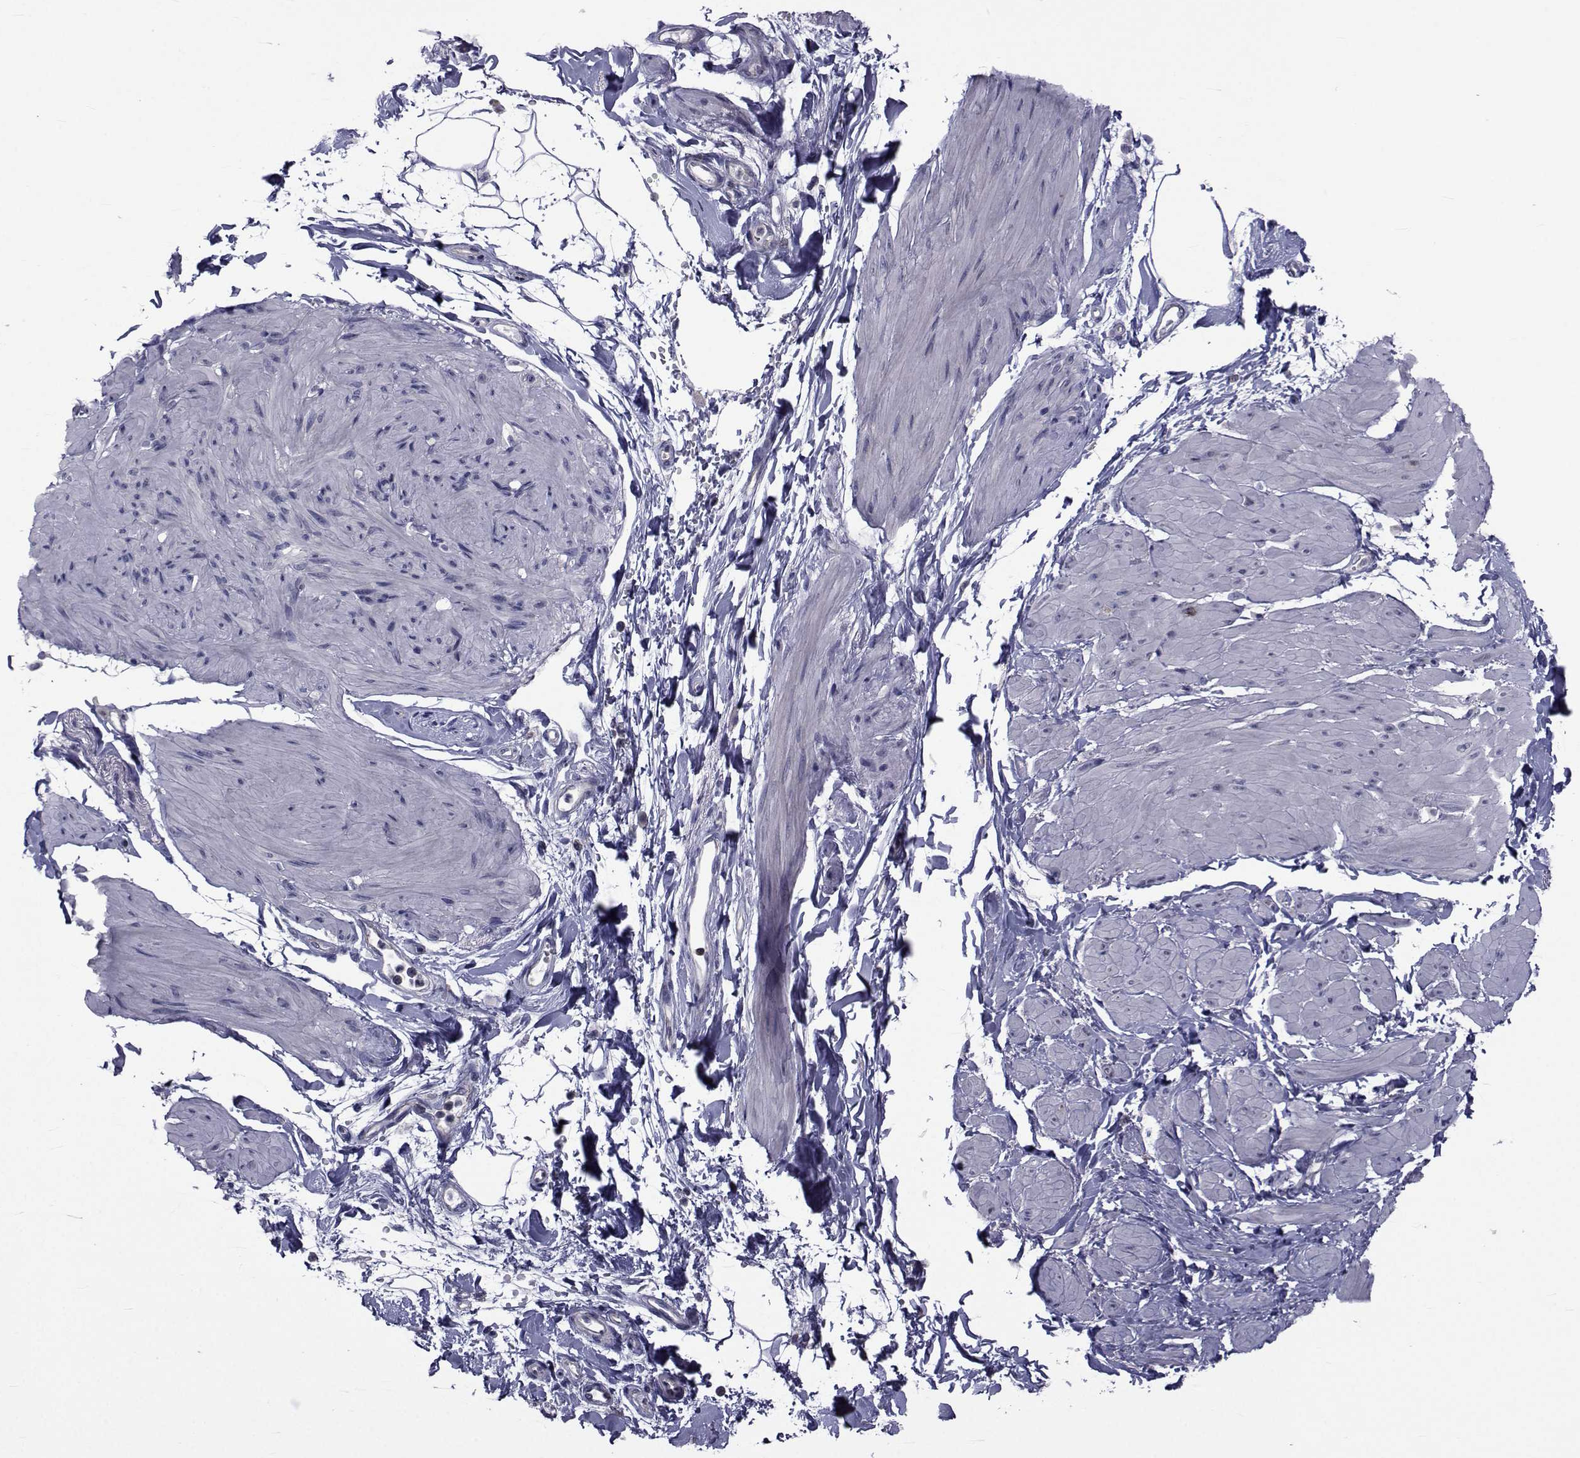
{"staining": {"intensity": "negative", "quantity": "none", "location": "none"}, "tissue": "smooth muscle", "cell_type": "Smooth muscle cells", "image_type": "normal", "snomed": [{"axis": "morphology", "description": "Normal tissue, NOS"}, {"axis": "topography", "description": "Adipose tissue"}, {"axis": "topography", "description": "Smooth muscle"}, {"axis": "topography", "description": "Peripheral nerve tissue"}], "caption": "This micrograph is of benign smooth muscle stained with IHC to label a protein in brown with the nuclei are counter-stained blue. There is no staining in smooth muscle cells. Nuclei are stained in blue.", "gene": "SLC30A10", "patient": {"sex": "male", "age": 83}}